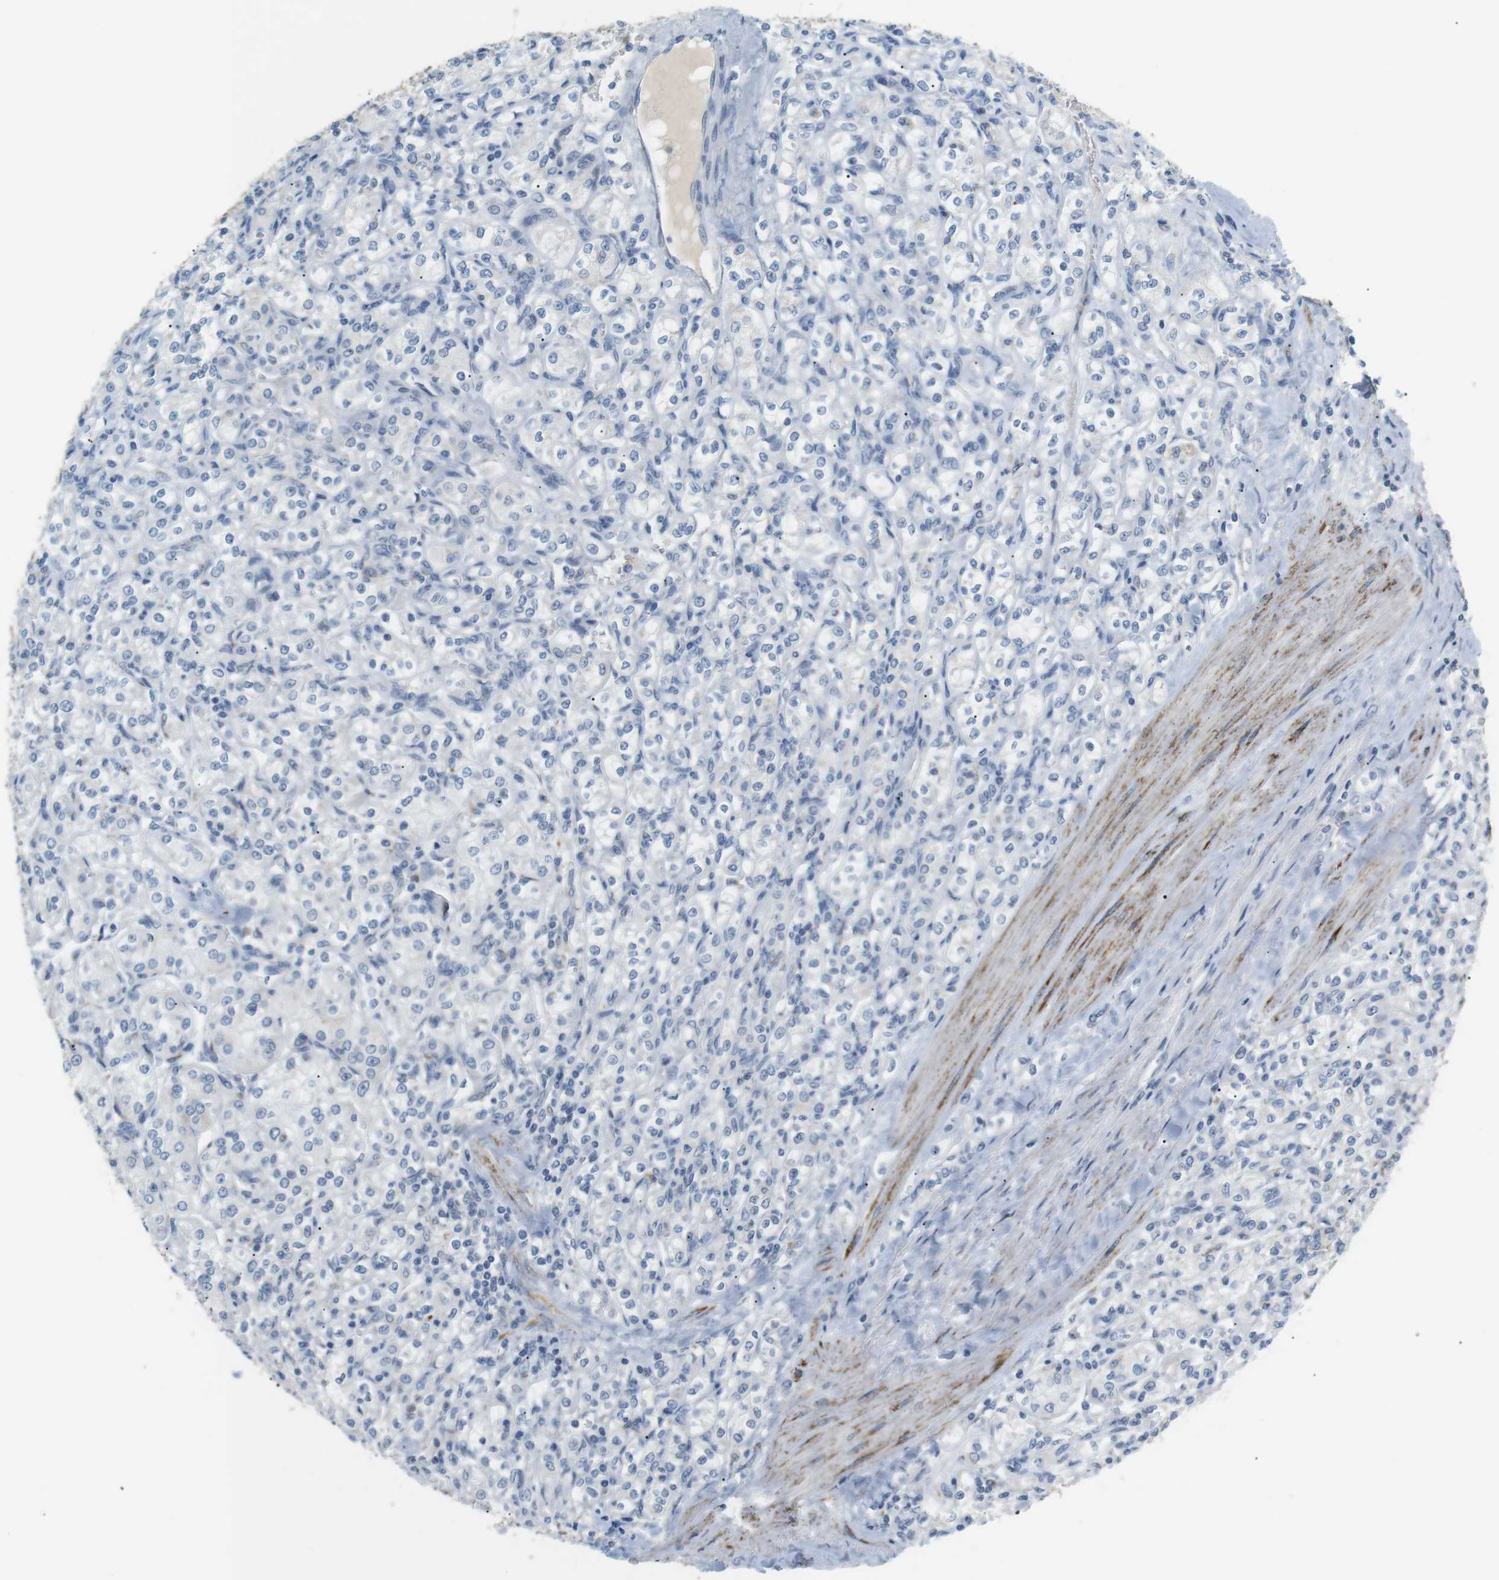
{"staining": {"intensity": "negative", "quantity": "none", "location": "none"}, "tissue": "renal cancer", "cell_type": "Tumor cells", "image_type": "cancer", "snomed": [{"axis": "morphology", "description": "Adenocarcinoma, NOS"}, {"axis": "topography", "description": "Kidney"}], "caption": "Protein analysis of adenocarcinoma (renal) reveals no significant positivity in tumor cells. (Stains: DAB (3,3'-diaminobenzidine) immunohistochemistry (IHC) with hematoxylin counter stain, Microscopy: brightfield microscopy at high magnification).", "gene": "CD300E", "patient": {"sex": "male", "age": 77}}